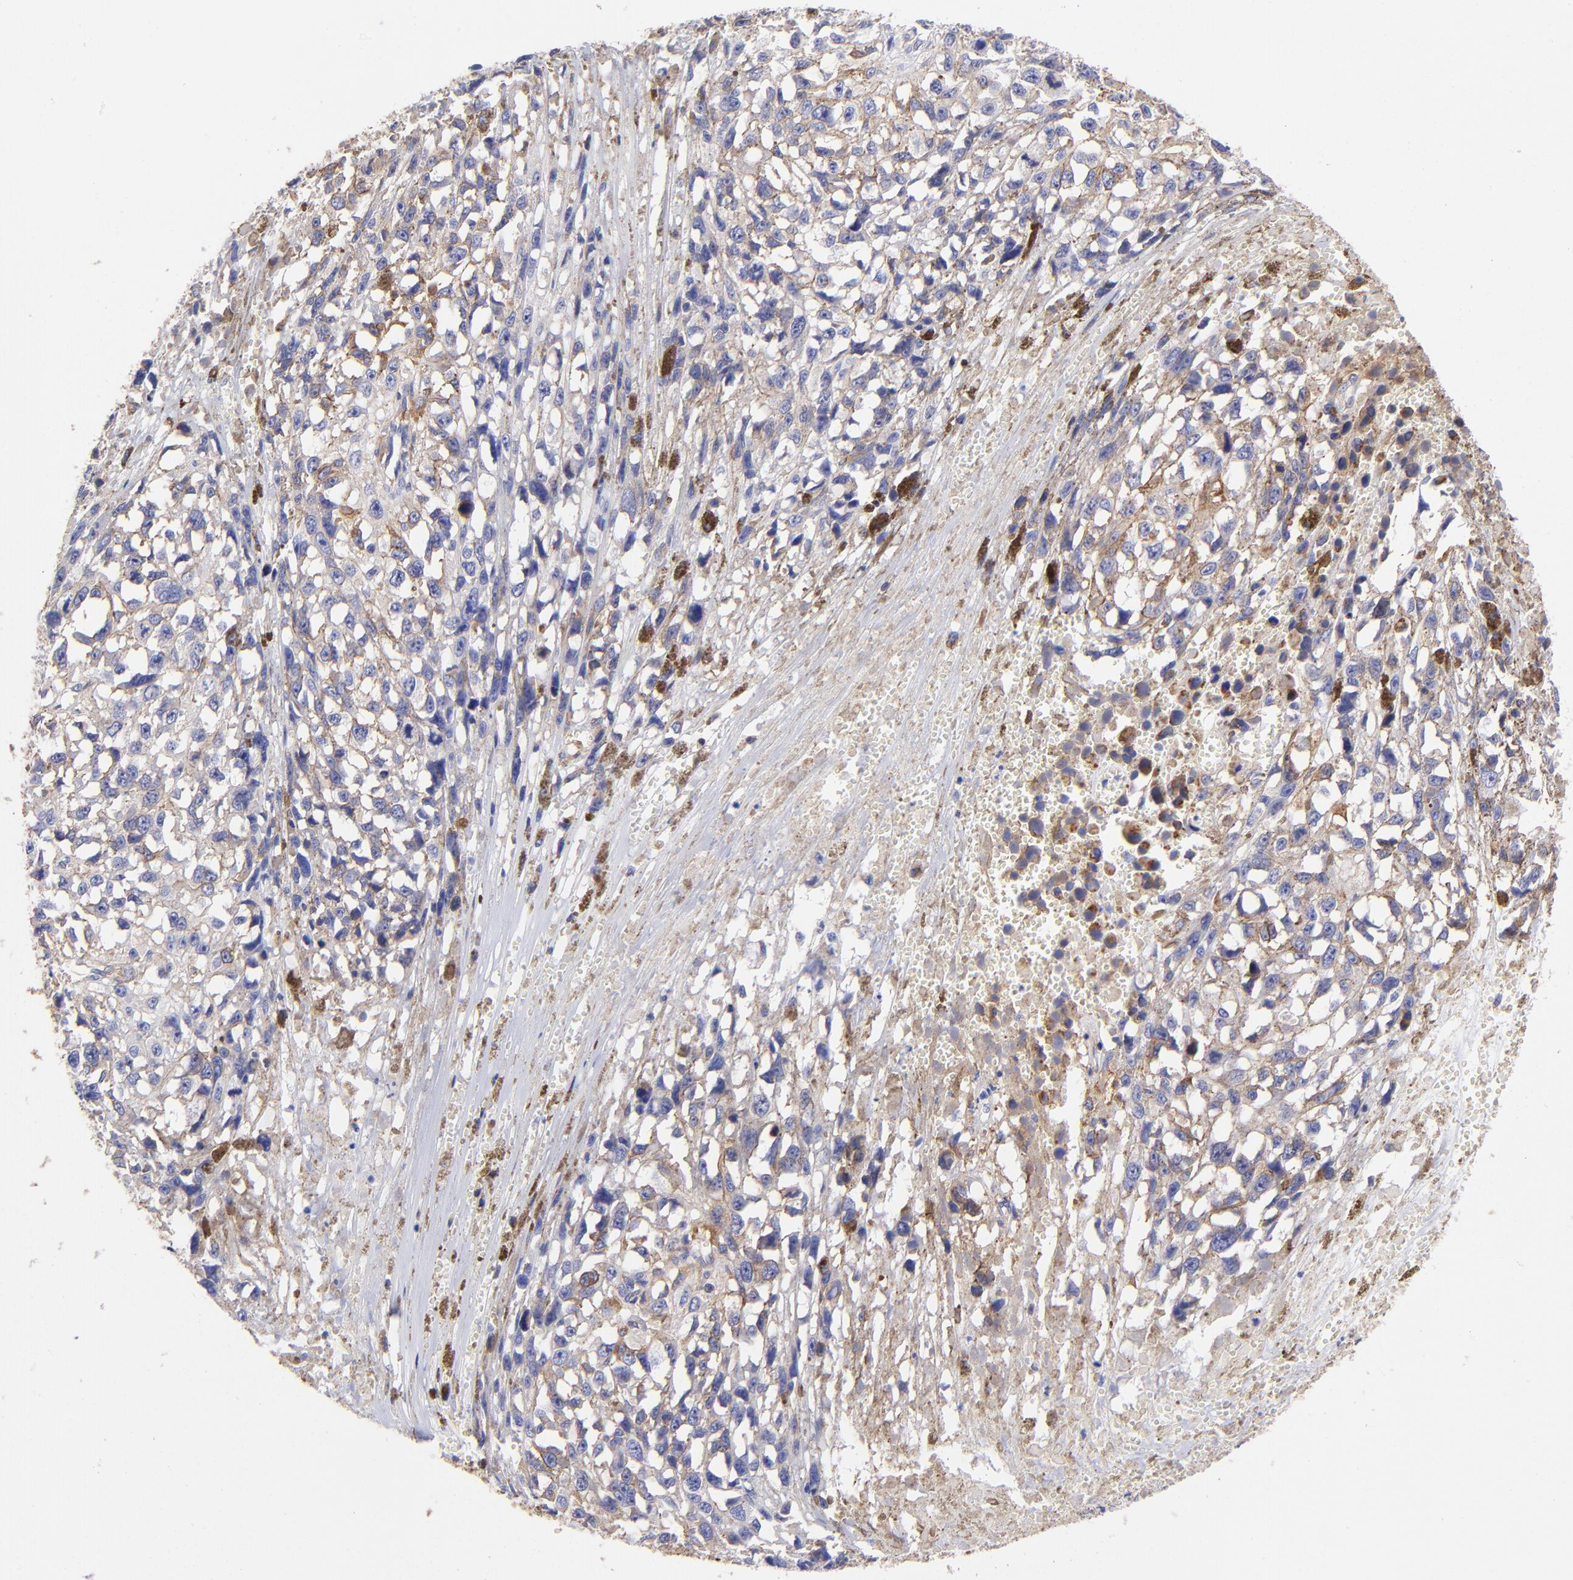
{"staining": {"intensity": "moderate", "quantity": "25%-75%", "location": "cytoplasmic/membranous"}, "tissue": "melanoma", "cell_type": "Tumor cells", "image_type": "cancer", "snomed": [{"axis": "morphology", "description": "Malignant melanoma, Metastatic site"}, {"axis": "topography", "description": "Lymph node"}], "caption": "Protein analysis of melanoma tissue exhibits moderate cytoplasmic/membranous positivity in approximately 25%-75% of tumor cells.", "gene": "PPFIBP1", "patient": {"sex": "male", "age": 59}}